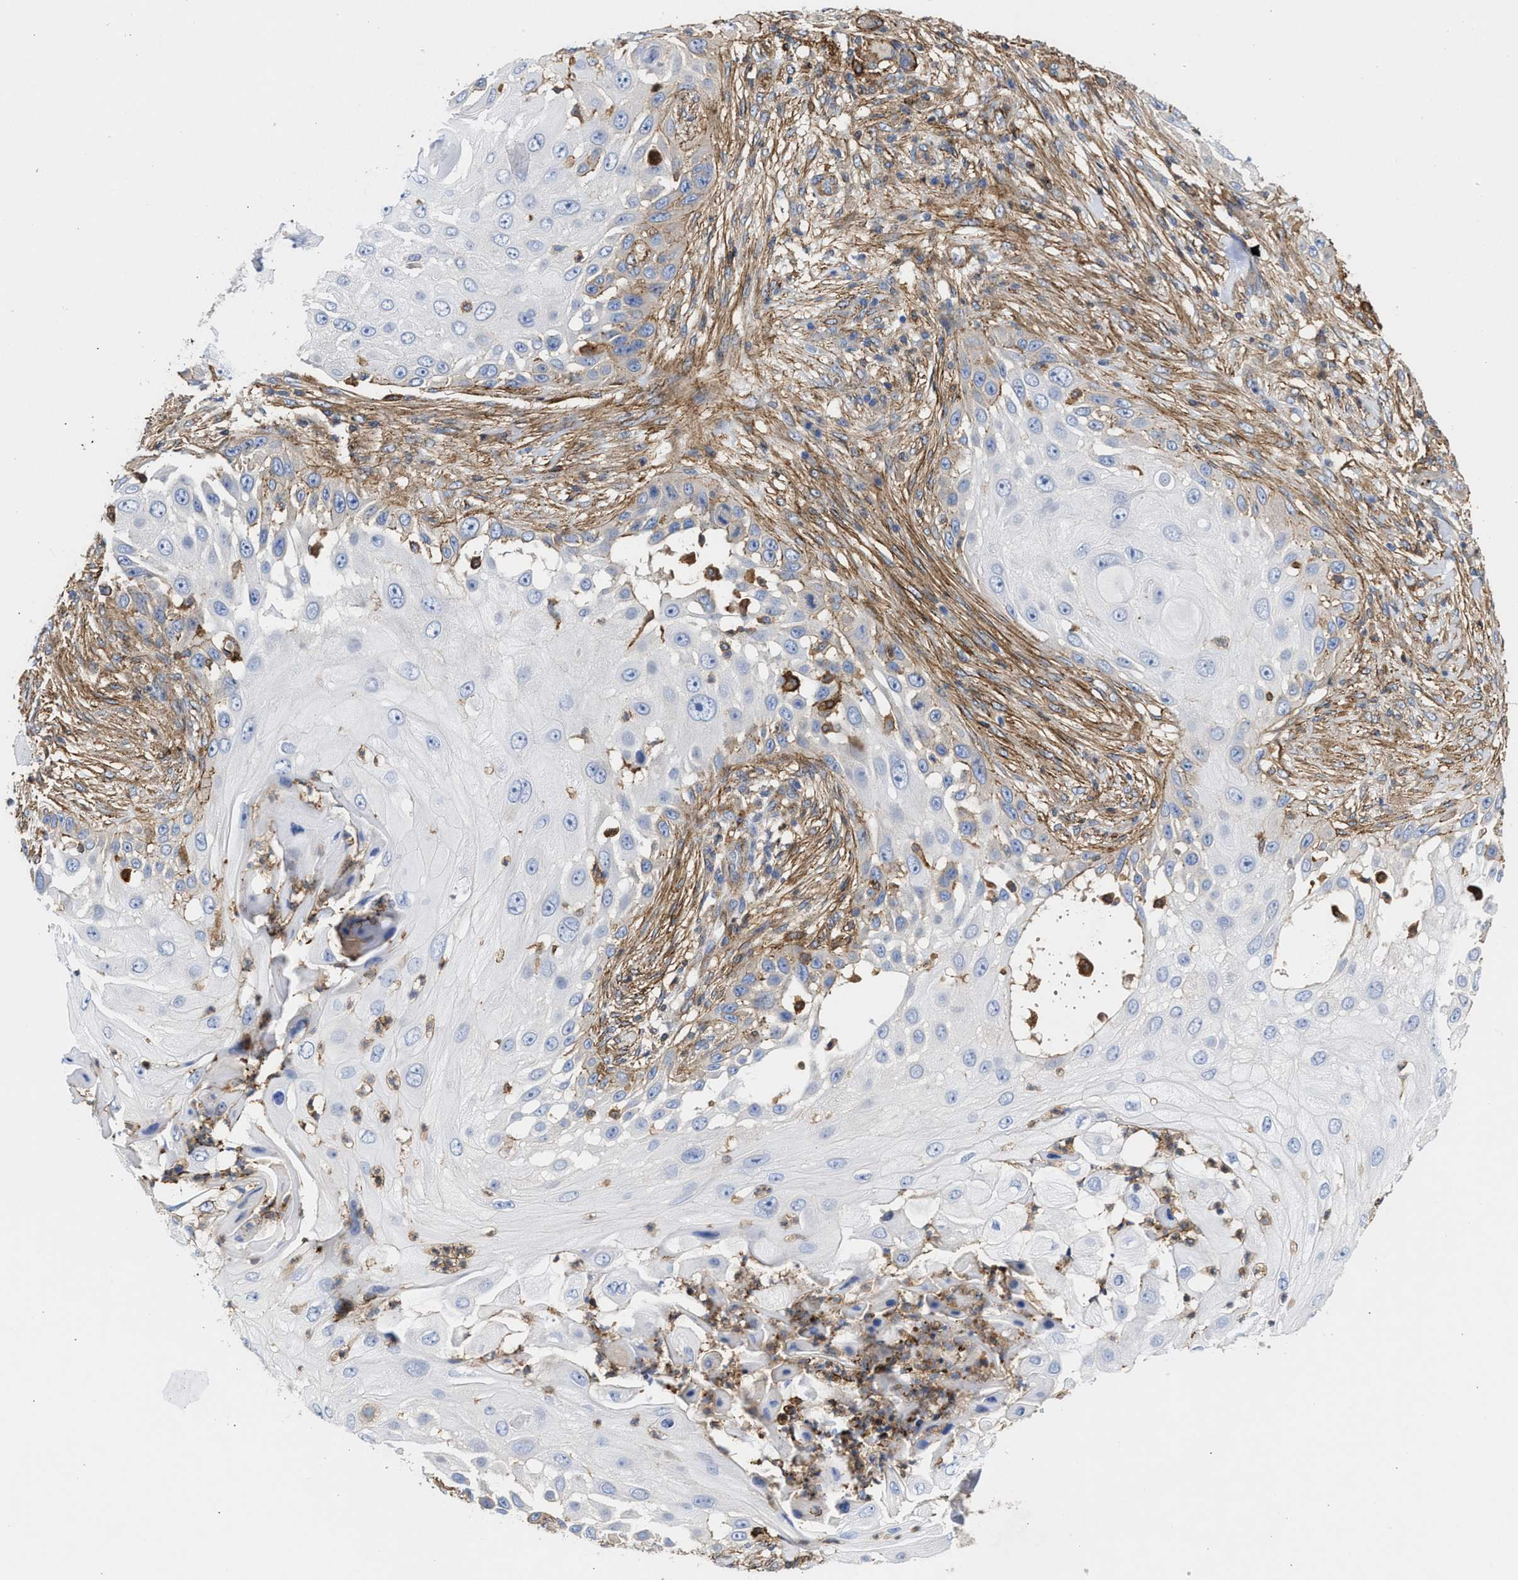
{"staining": {"intensity": "weak", "quantity": "<25%", "location": "cytoplasmic/membranous"}, "tissue": "skin cancer", "cell_type": "Tumor cells", "image_type": "cancer", "snomed": [{"axis": "morphology", "description": "Squamous cell carcinoma, NOS"}, {"axis": "topography", "description": "Skin"}], "caption": "Protein analysis of skin squamous cell carcinoma demonstrates no significant positivity in tumor cells. (Immunohistochemistry (ihc), brightfield microscopy, high magnification).", "gene": "HS3ST5", "patient": {"sex": "female", "age": 44}}